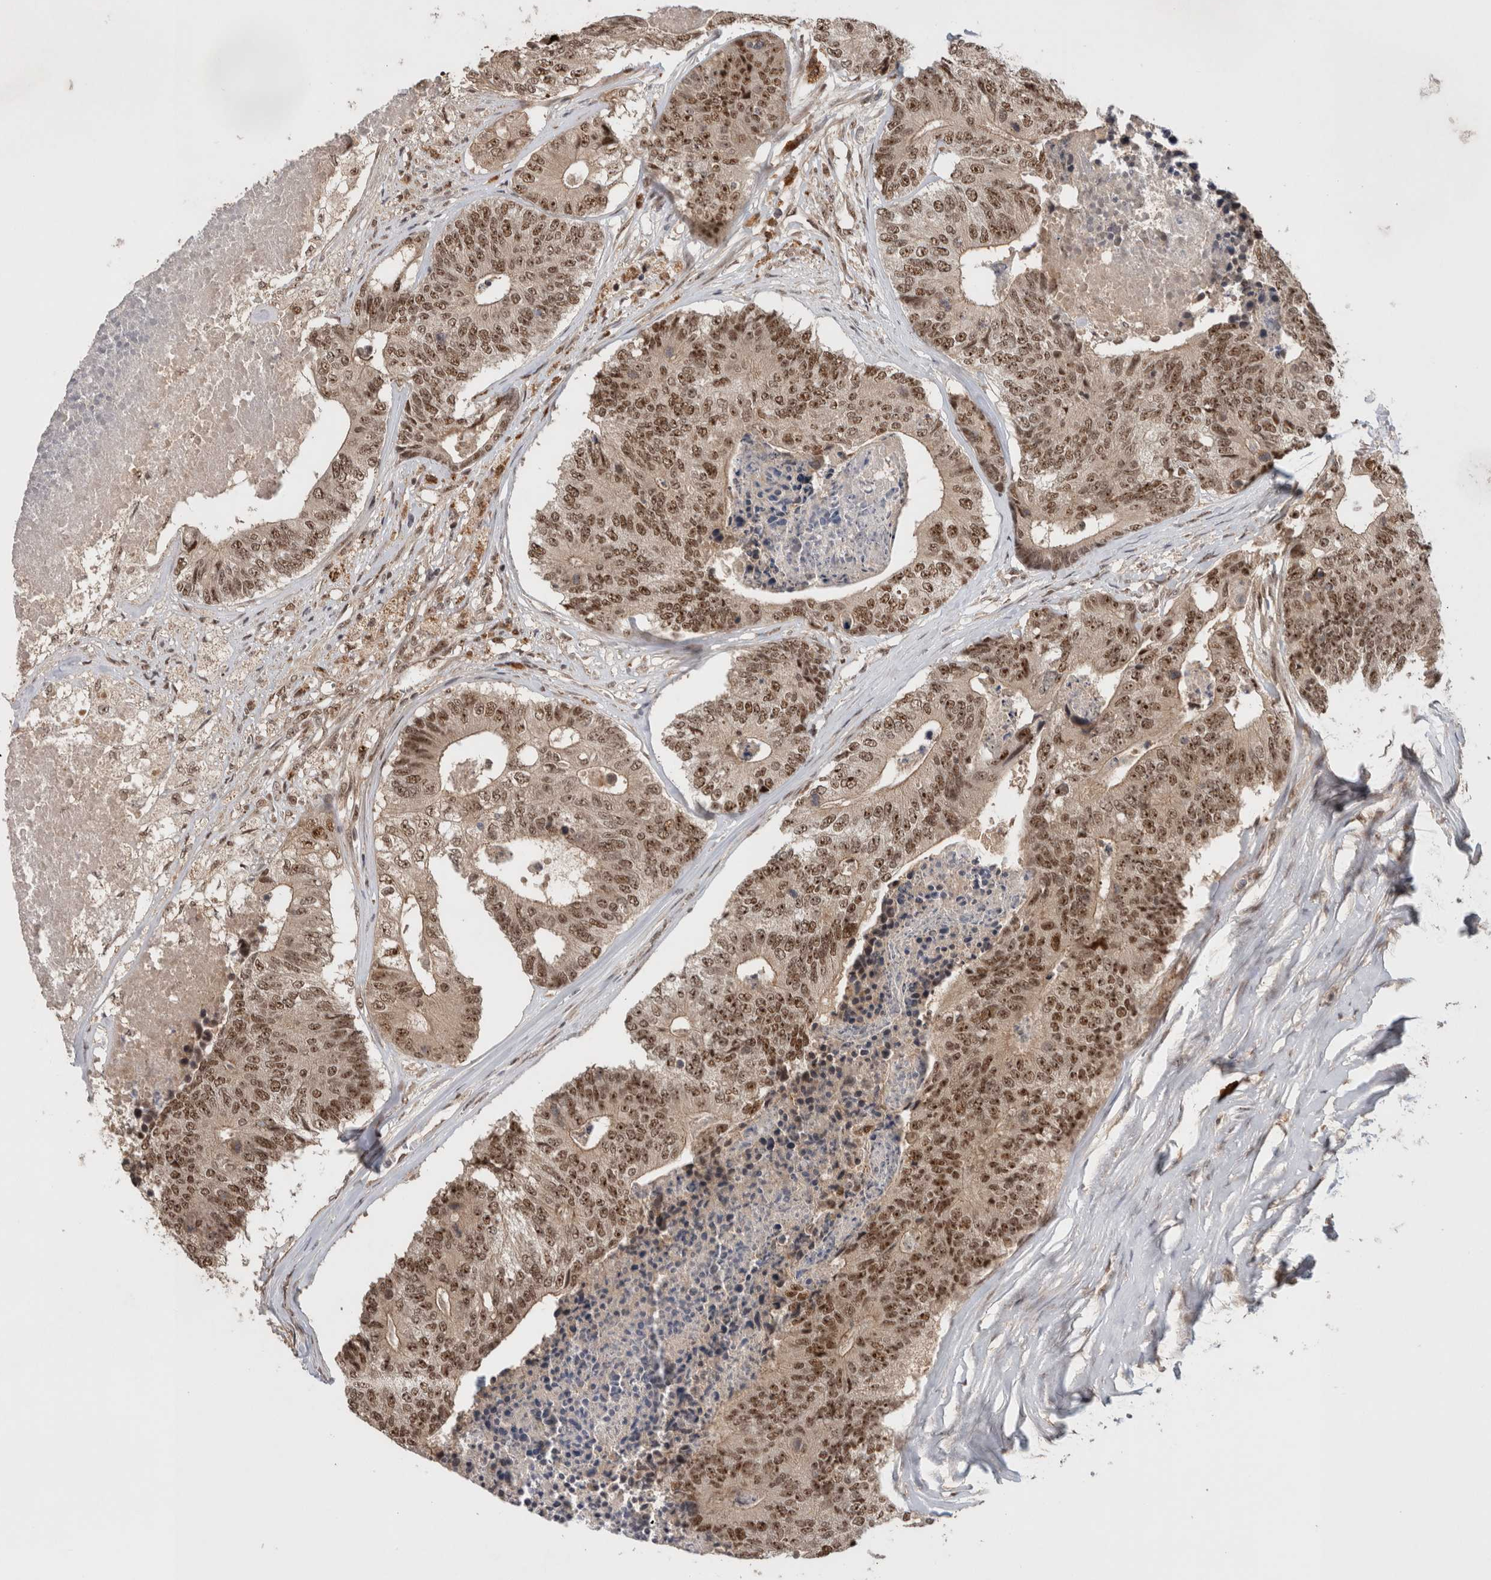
{"staining": {"intensity": "moderate", "quantity": ">75%", "location": "nuclear"}, "tissue": "colorectal cancer", "cell_type": "Tumor cells", "image_type": "cancer", "snomed": [{"axis": "morphology", "description": "Adenocarcinoma, NOS"}, {"axis": "topography", "description": "Colon"}], "caption": "Protein expression analysis of colorectal cancer (adenocarcinoma) displays moderate nuclear staining in about >75% of tumor cells.", "gene": "MPHOSPH6", "patient": {"sex": "female", "age": 67}}